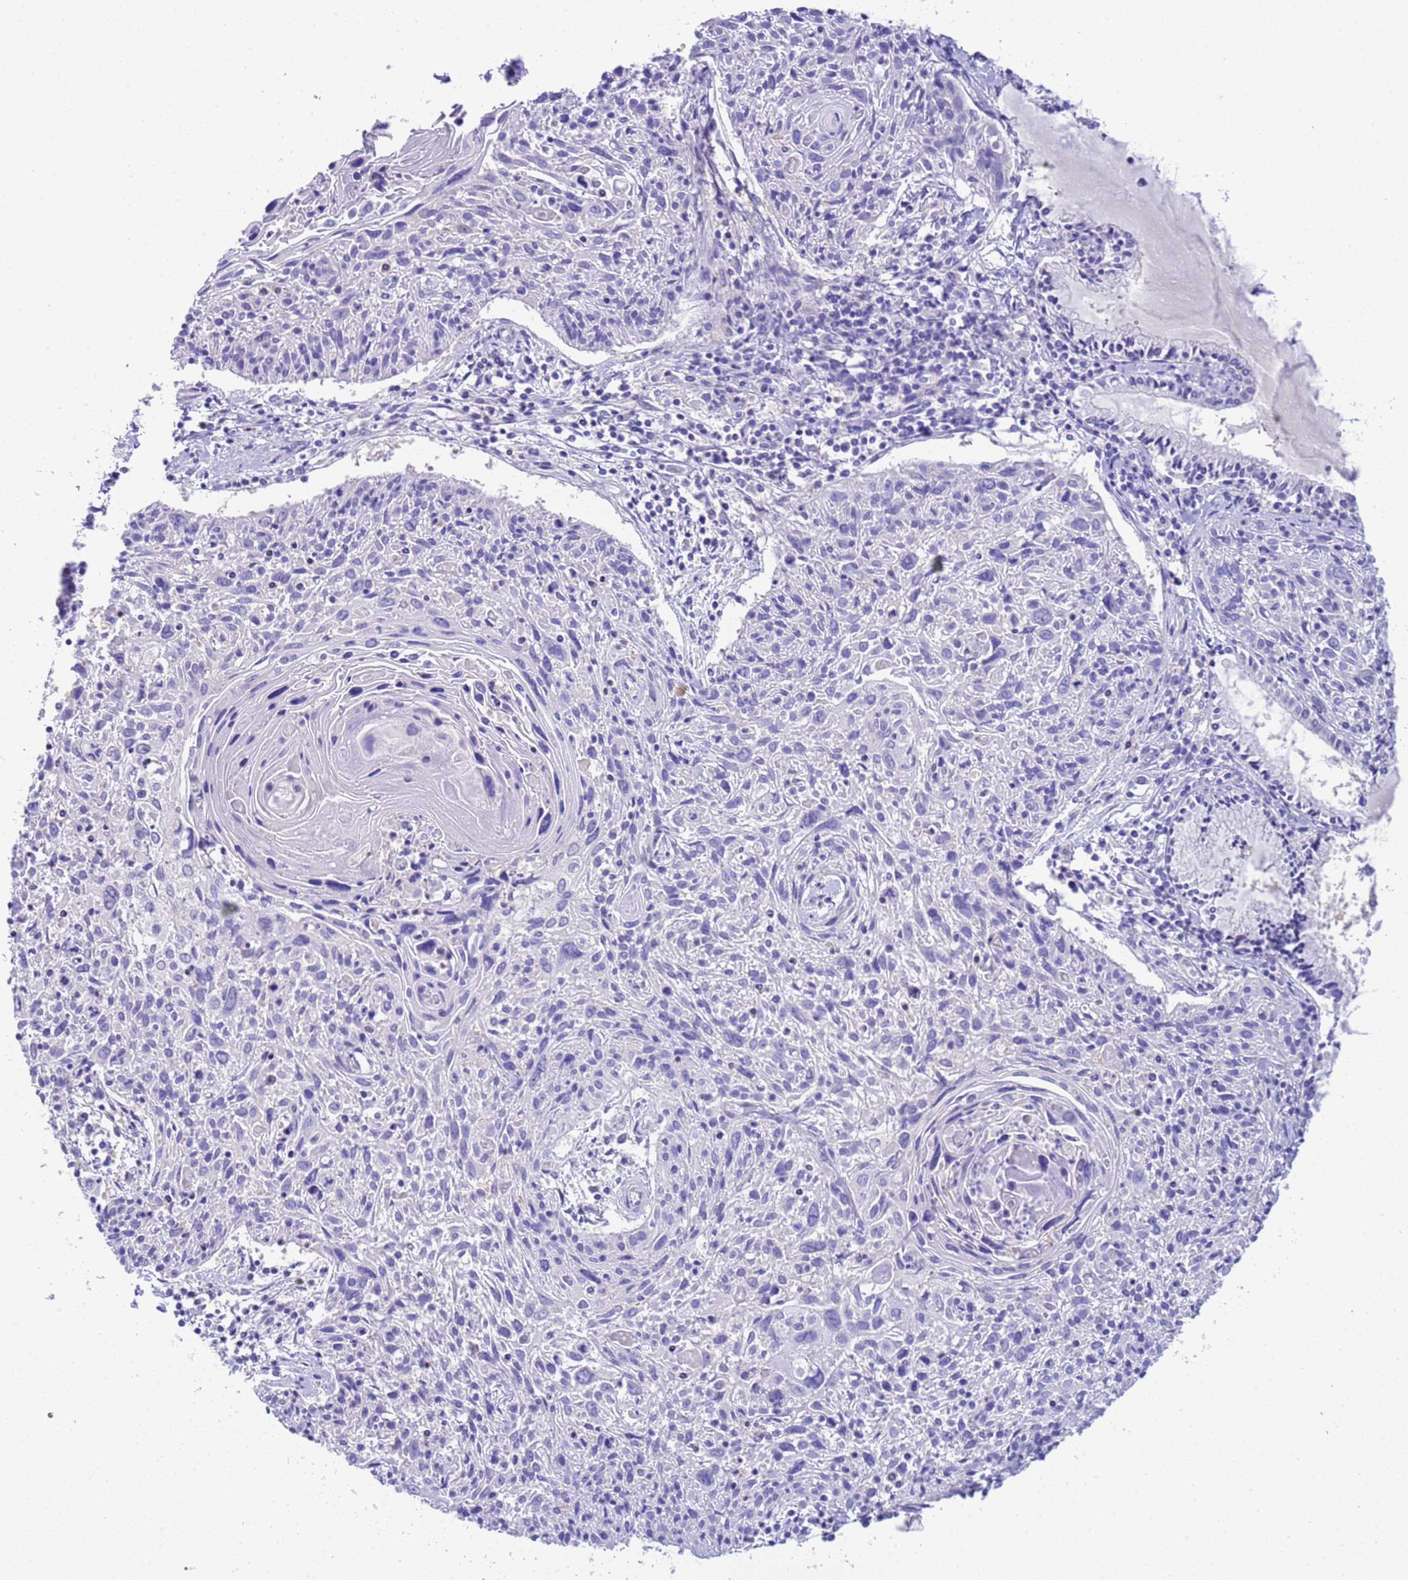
{"staining": {"intensity": "negative", "quantity": "none", "location": "none"}, "tissue": "cervical cancer", "cell_type": "Tumor cells", "image_type": "cancer", "snomed": [{"axis": "morphology", "description": "Squamous cell carcinoma, NOS"}, {"axis": "topography", "description": "Cervix"}], "caption": "Protein analysis of cervical squamous cell carcinoma demonstrates no significant positivity in tumor cells.", "gene": "USP38", "patient": {"sex": "female", "age": 51}}